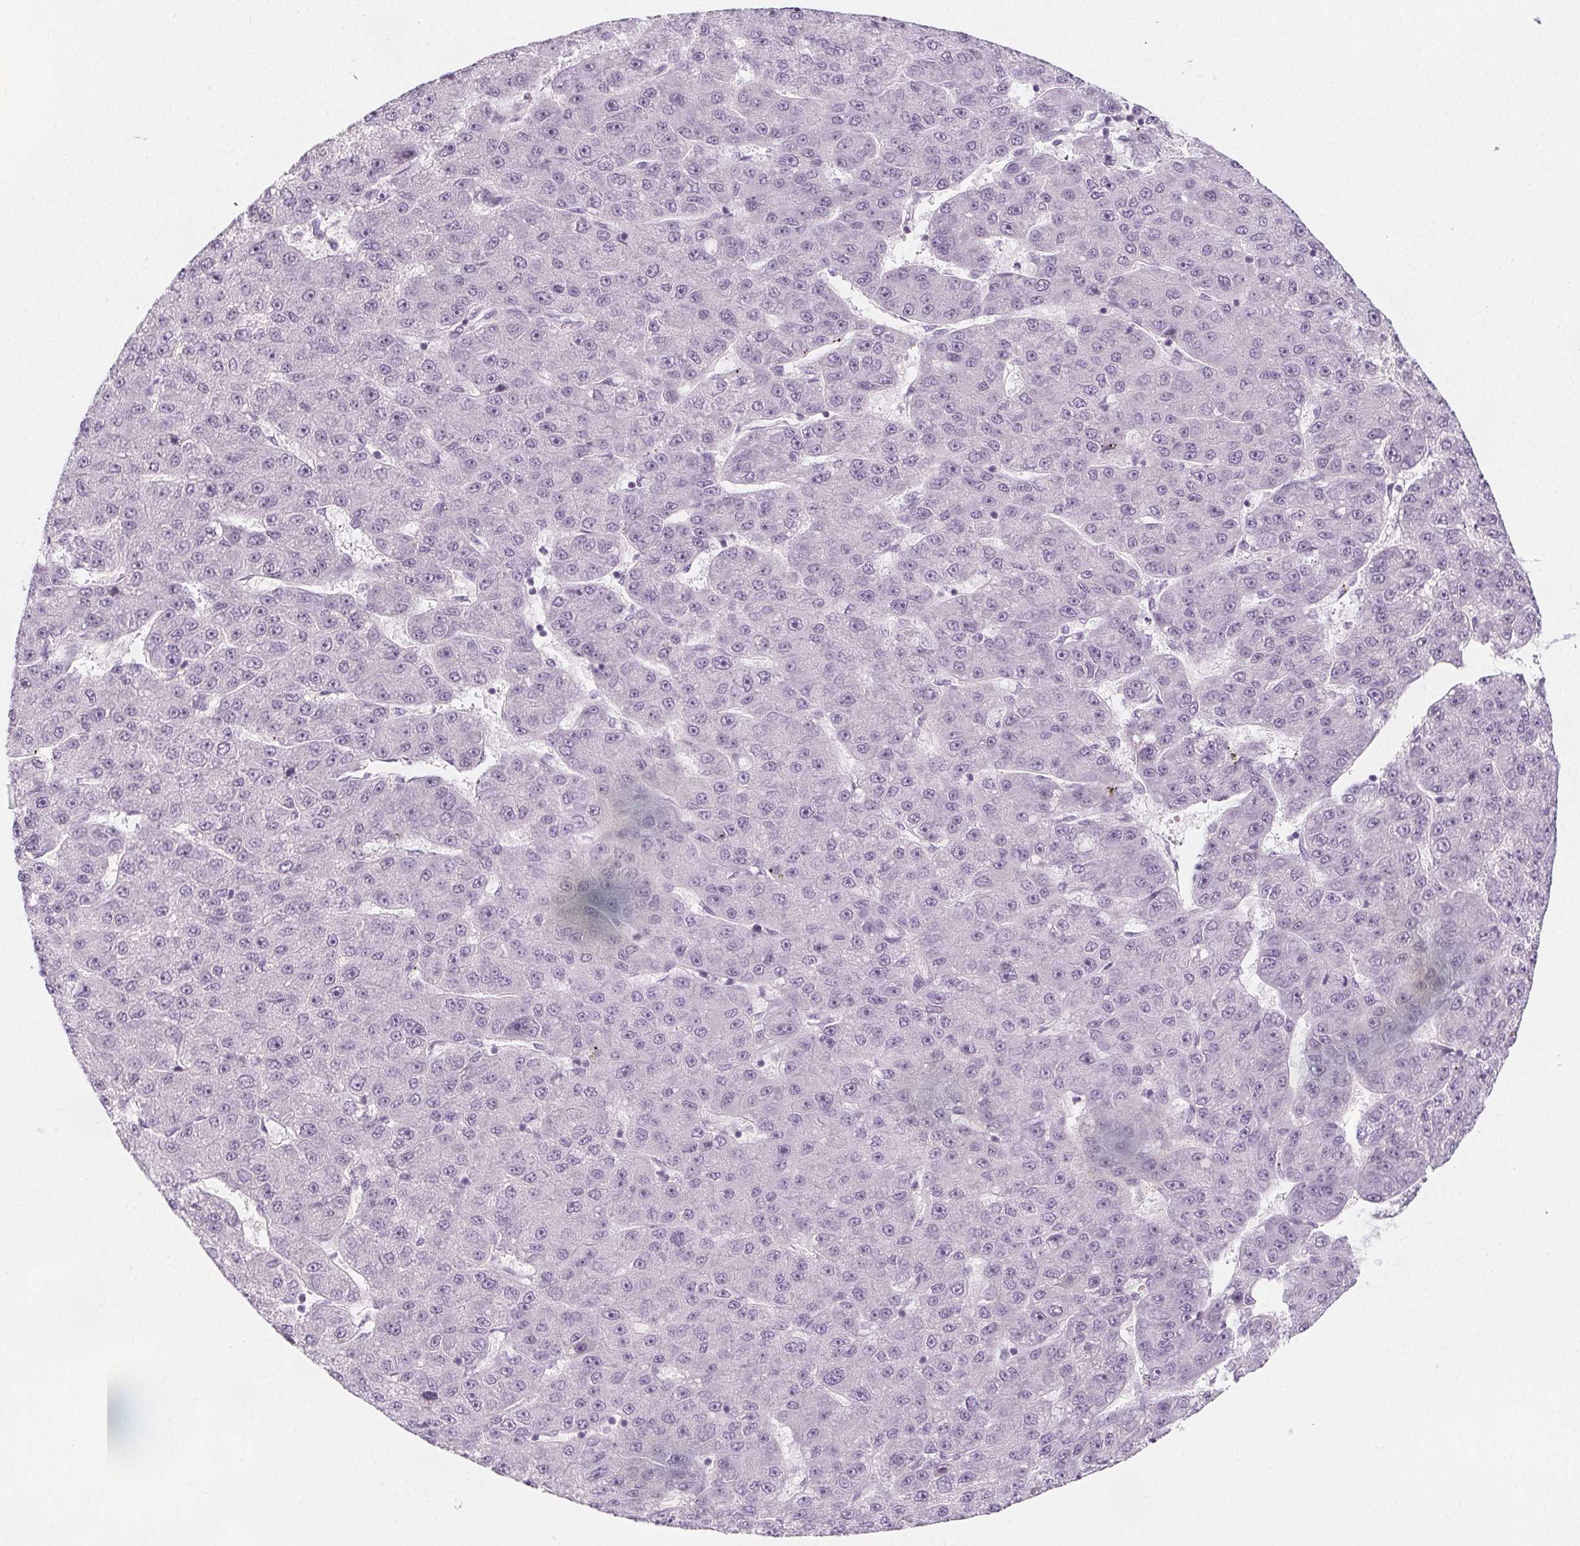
{"staining": {"intensity": "negative", "quantity": "none", "location": "none"}, "tissue": "liver cancer", "cell_type": "Tumor cells", "image_type": "cancer", "snomed": [{"axis": "morphology", "description": "Carcinoma, Hepatocellular, NOS"}, {"axis": "topography", "description": "Liver"}], "caption": "There is no significant staining in tumor cells of liver cancer (hepatocellular carcinoma). Brightfield microscopy of immunohistochemistry stained with DAB (3,3'-diaminobenzidine) (brown) and hematoxylin (blue), captured at high magnification.", "gene": "IL17C", "patient": {"sex": "male", "age": 67}}